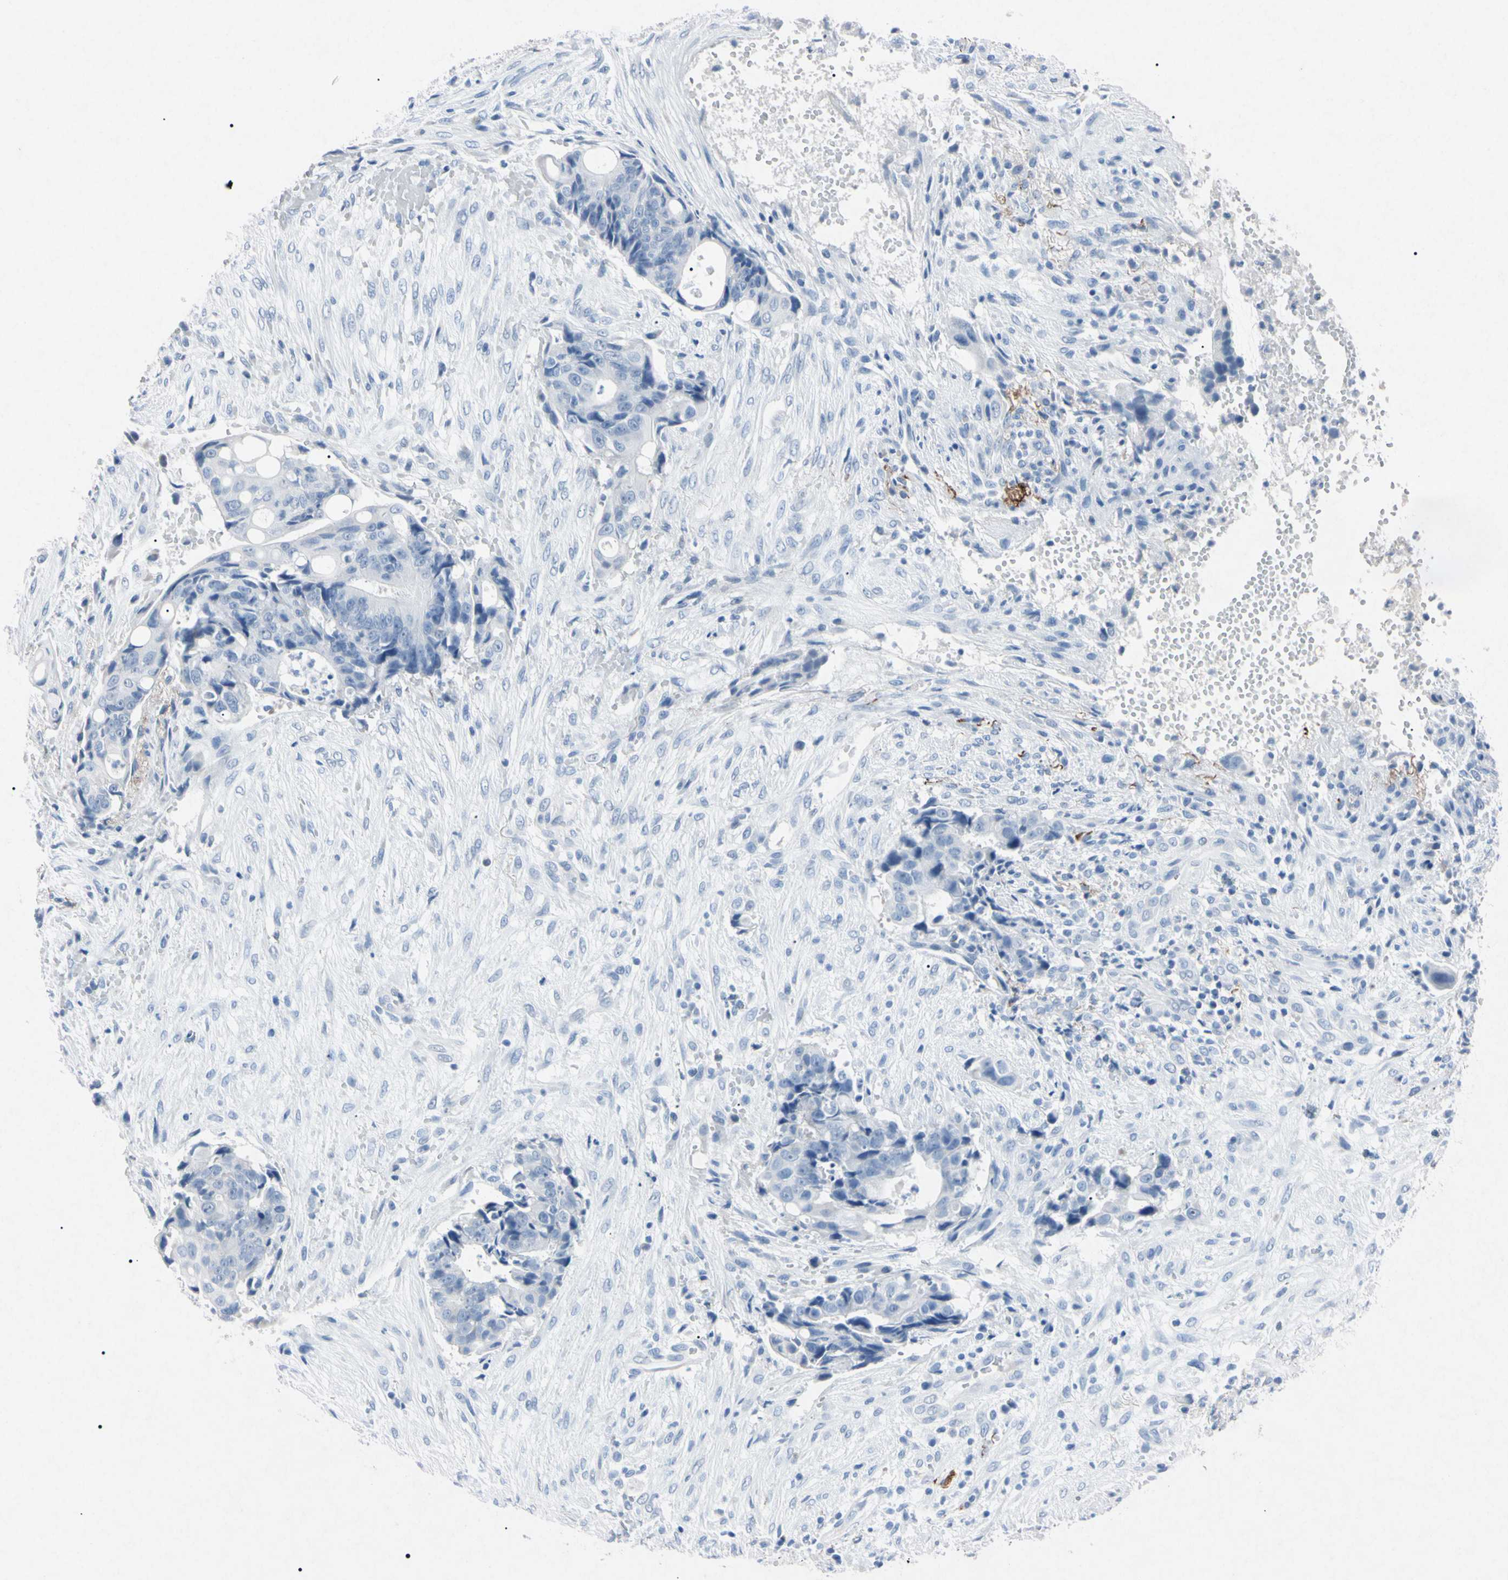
{"staining": {"intensity": "negative", "quantity": "none", "location": "none"}, "tissue": "colorectal cancer", "cell_type": "Tumor cells", "image_type": "cancer", "snomed": [{"axis": "morphology", "description": "Adenocarcinoma, NOS"}, {"axis": "topography", "description": "Colon"}], "caption": "High magnification brightfield microscopy of colorectal cancer stained with DAB (3,3'-diaminobenzidine) (brown) and counterstained with hematoxylin (blue): tumor cells show no significant staining.", "gene": "ELN", "patient": {"sex": "female", "age": 57}}